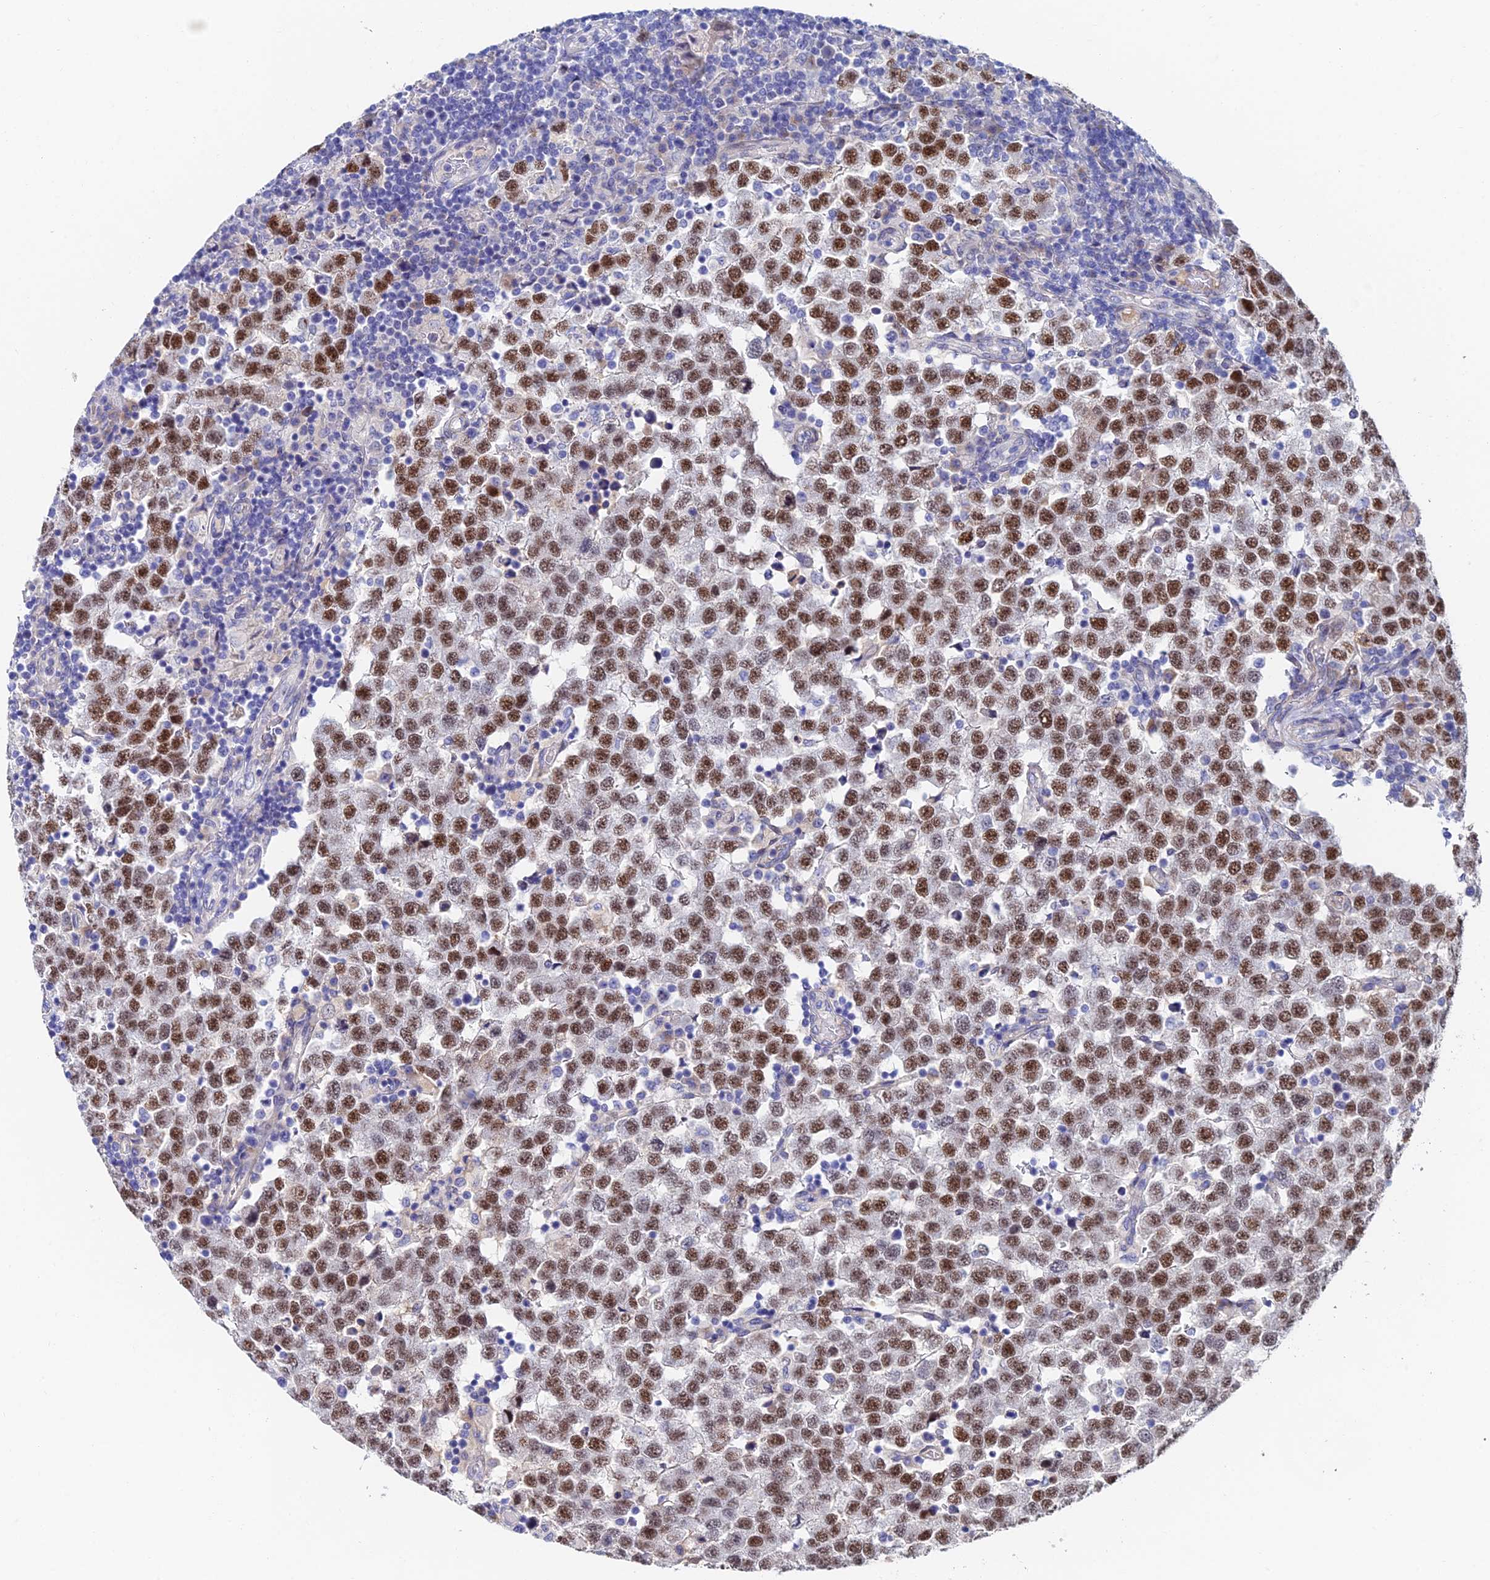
{"staining": {"intensity": "moderate", "quantity": ">75%", "location": "nuclear"}, "tissue": "testis cancer", "cell_type": "Tumor cells", "image_type": "cancer", "snomed": [{"axis": "morphology", "description": "Seminoma, NOS"}, {"axis": "topography", "description": "Testis"}], "caption": "A micrograph showing moderate nuclear positivity in approximately >75% of tumor cells in testis cancer (seminoma), as visualized by brown immunohistochemical staining.", "gene": "TRIM24", "patient": {"sex": "male", "age": 34}}